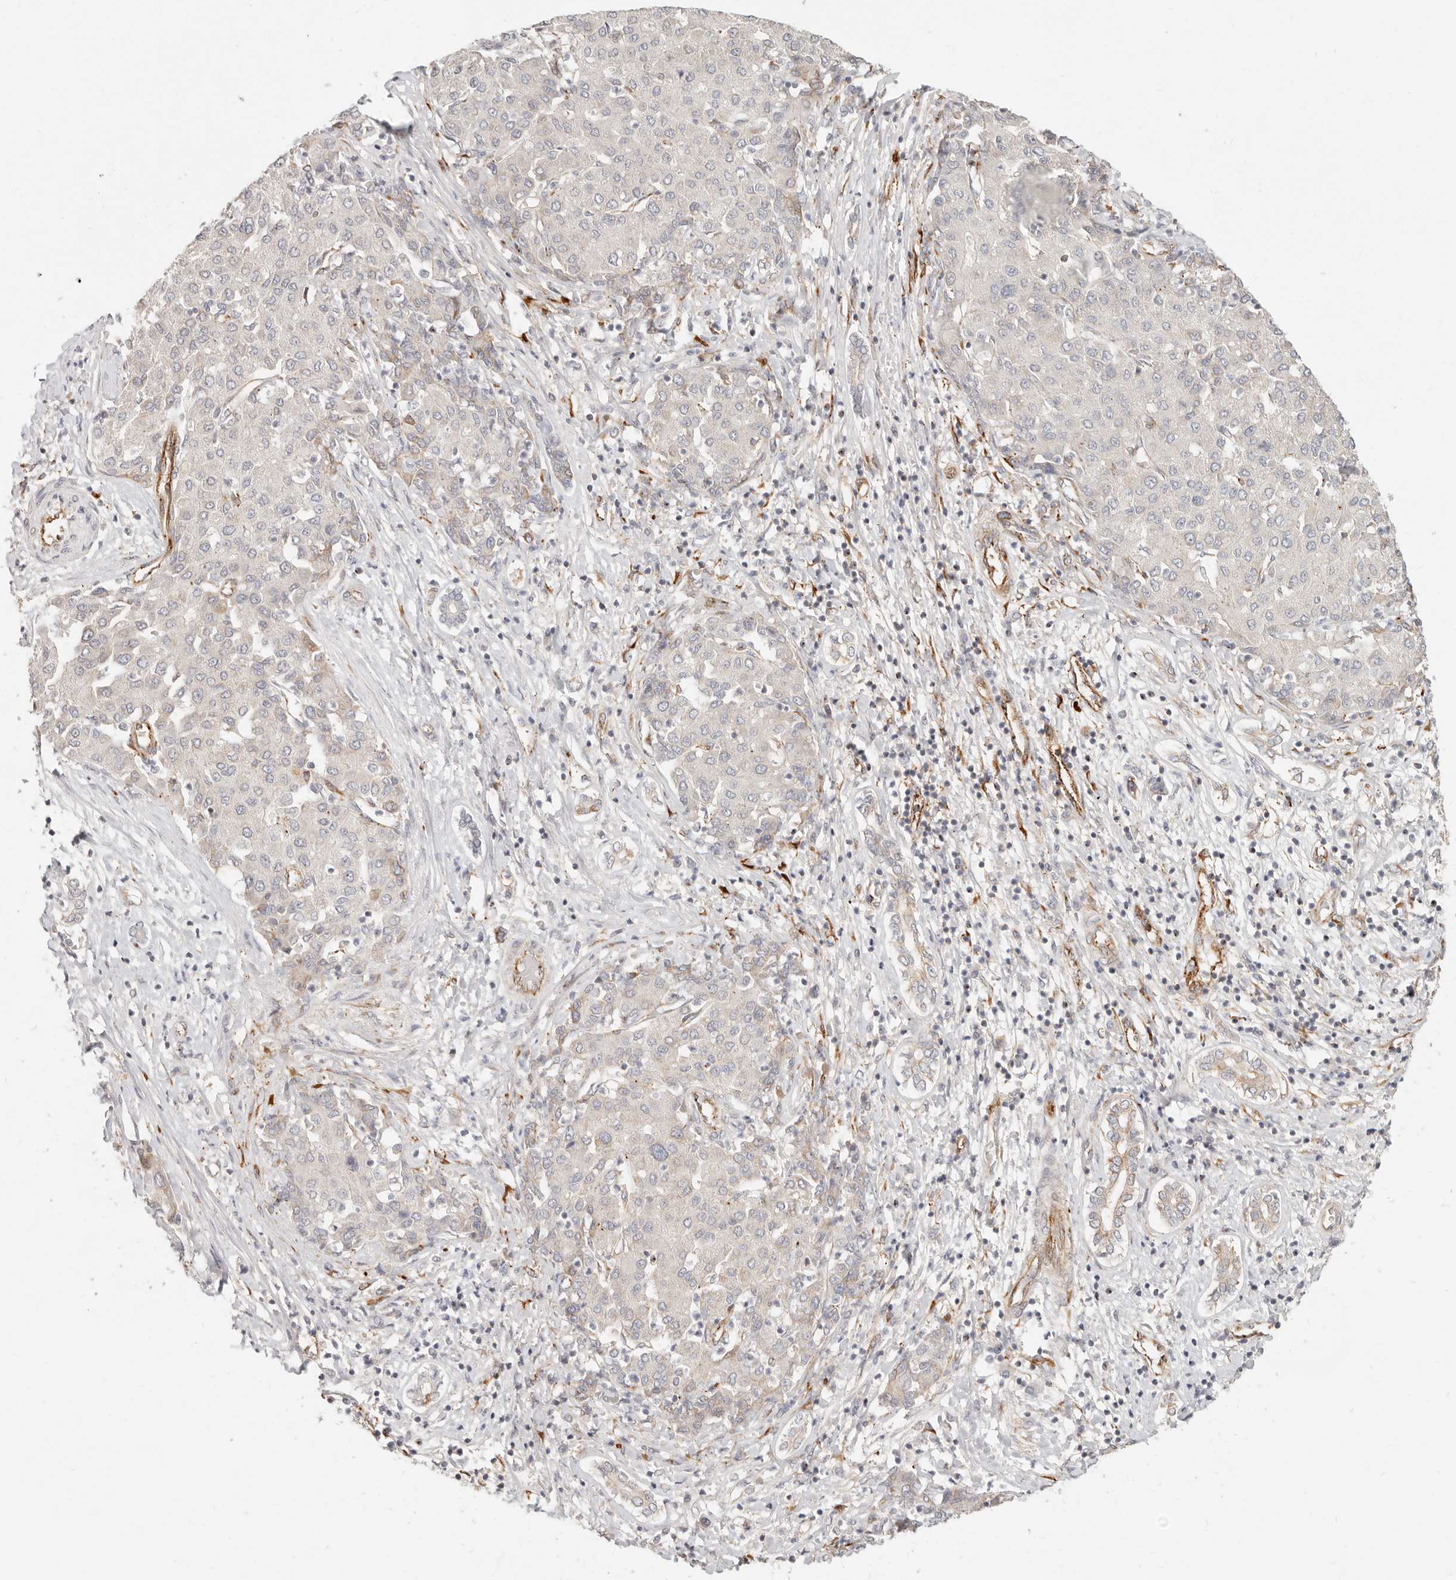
{"staining": {"intensity": "negative", "quantity": "none", "location": "none"}, "tissue": "liver cancer", "cell_type": "Tumor cells", "image_type": "cancer", "snomed": [{"axis": "morphology", "description": "Carcinoma, Hepatocellular, NOS"}, {"axis": "topography", "description": "Liver"}], "caption": "IHC of human liver cancer exhibits no expression in tumor cells.", "gene": "SASS6", "patient": {"sex": "male", "age": 65}}